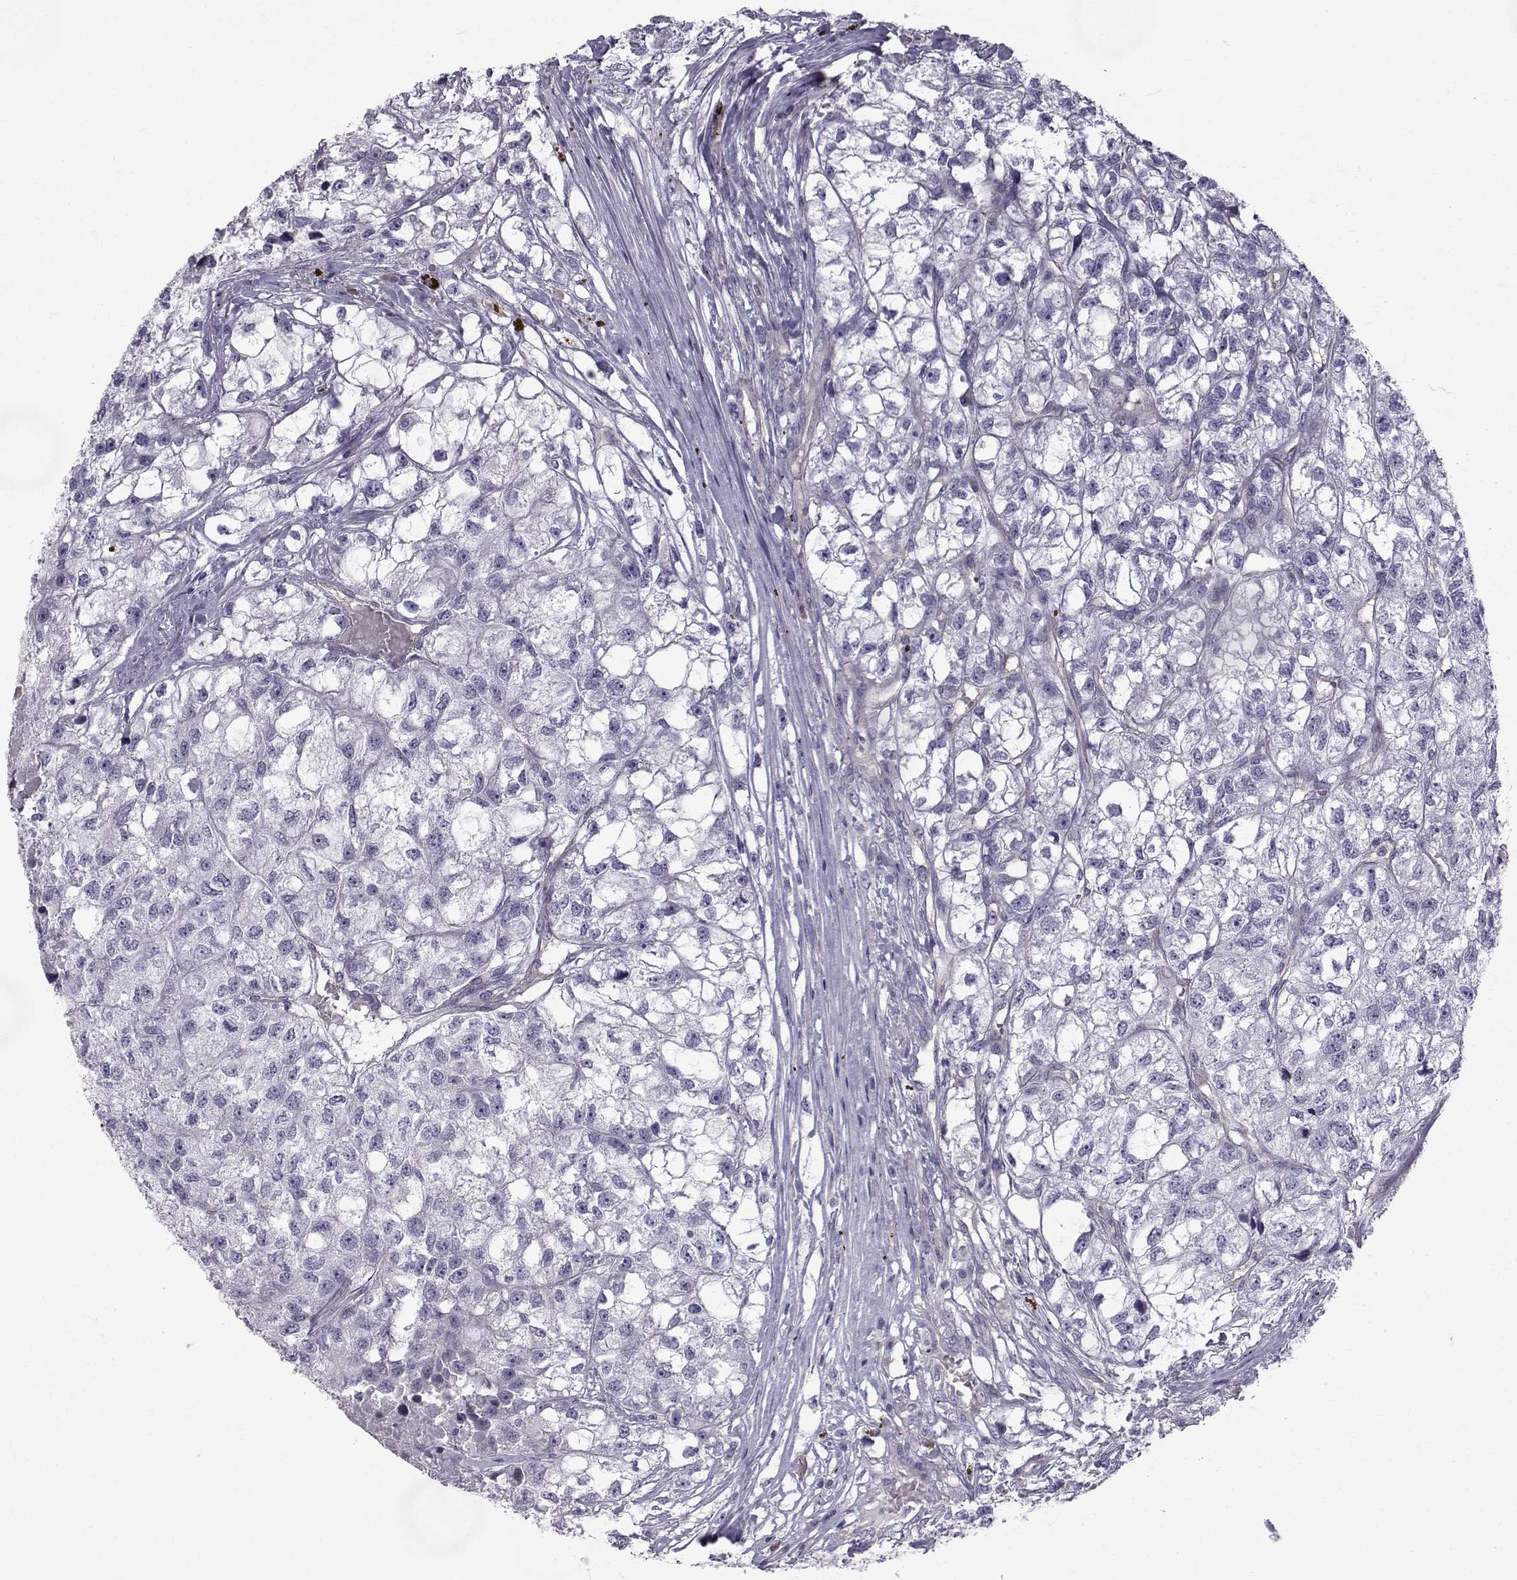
{"staining": {"intensity": "negative", "quantity": "none", "location": "none"}, "tissue": "renal cancer", "cell_type": "Tumor cells", "image_type": "cancer", "snomed": [{"axis": "morphology", "description": "Adenocarcinoma, NOS"}, {"axis": "topography", "description": "Kidney"}], "caption": "This is an immunohistochemistry (IHC) histopathology image of renal cancer. There is no positivity in tumor cells.", "gene": "QPCT", "patient": {"sex": "male", "age": 56}}